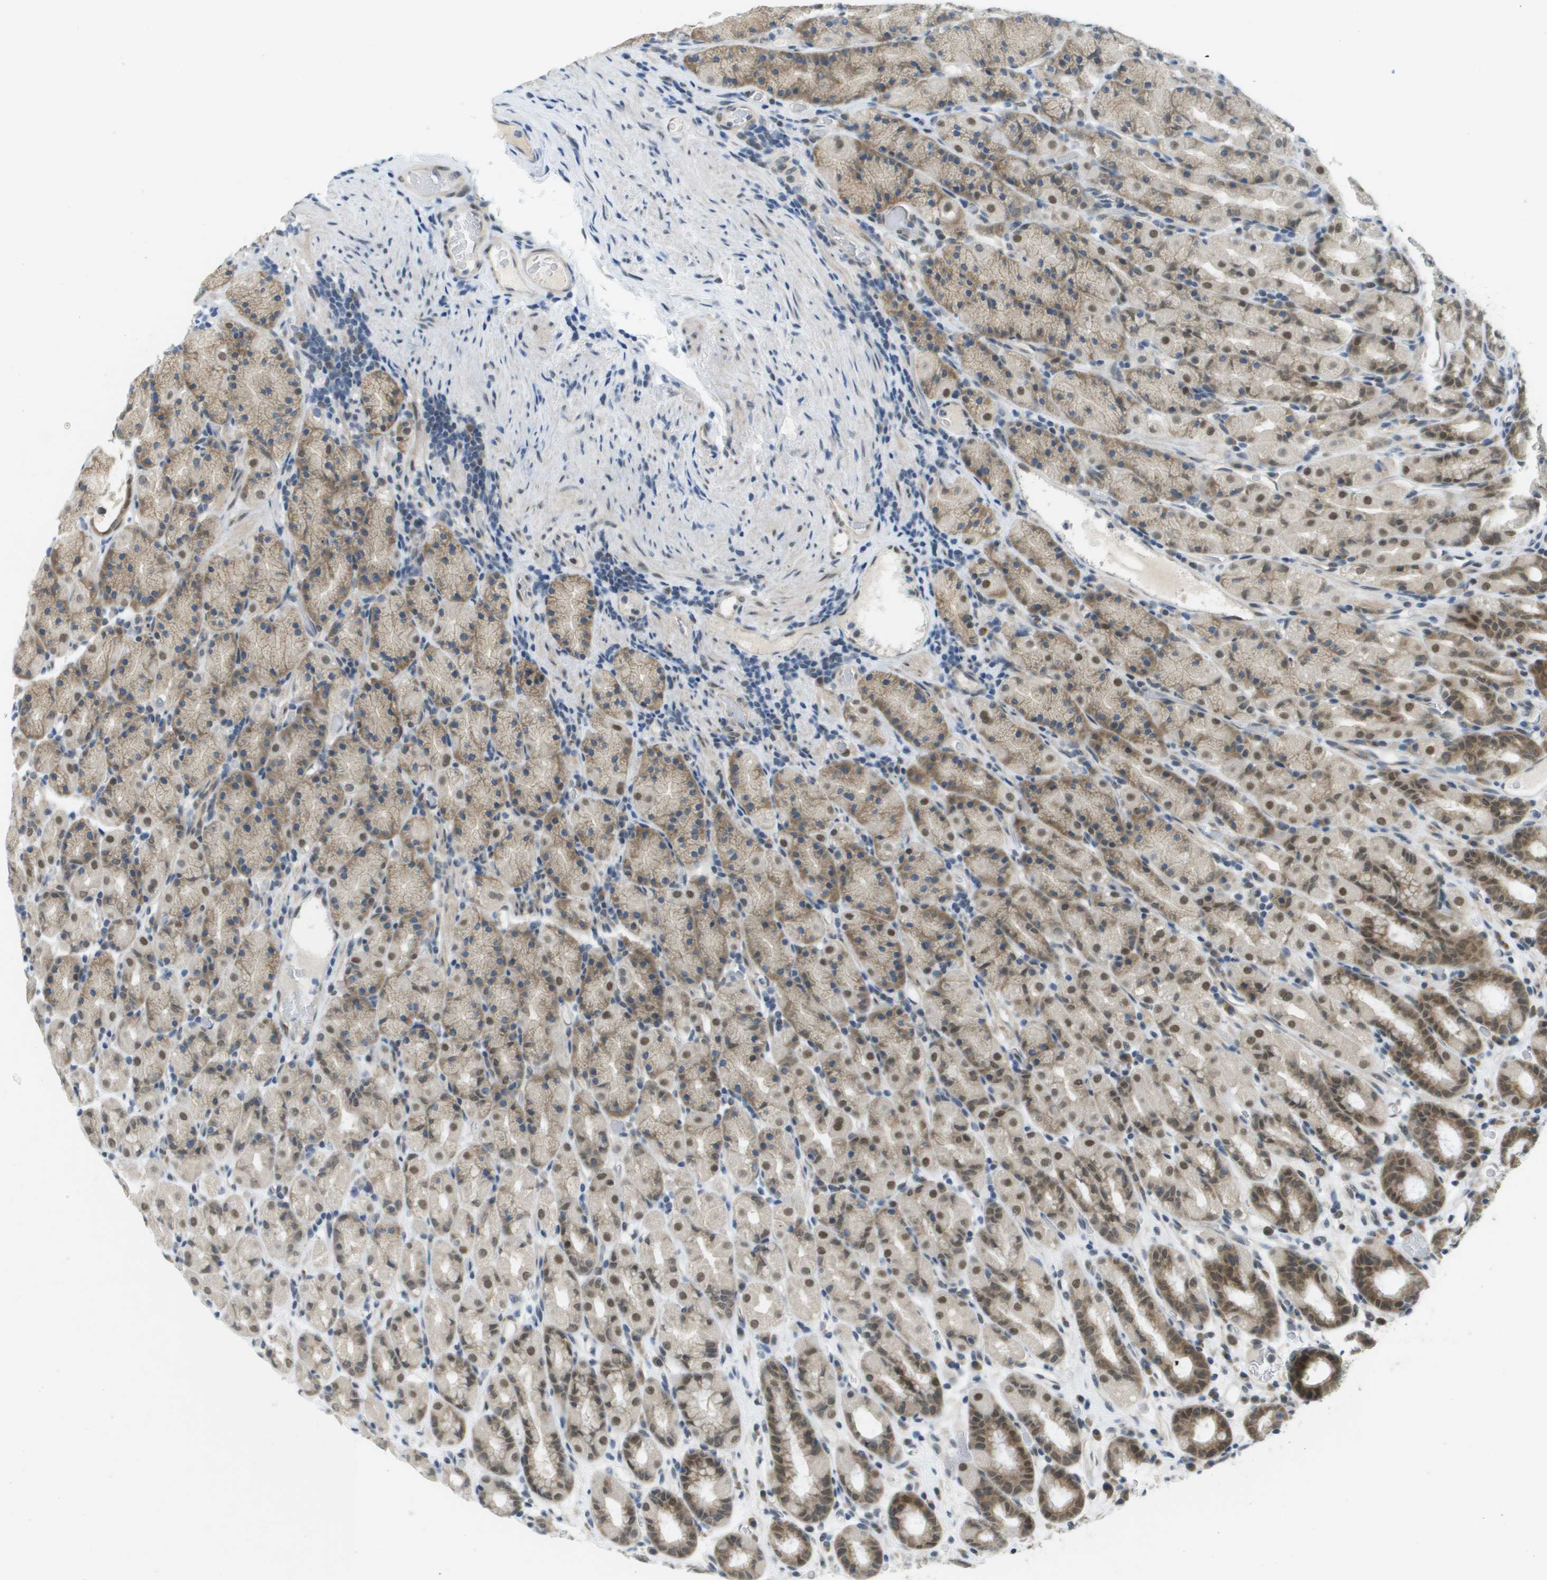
{"staining": {"intensity": "moderate", "quantity": "25%-75%", "location": "cytoplasmic/membranous,nuclear"}, "tissue": "stomach", "cell_type": "Glandular cells", "image_type": "normal", "snomed": [{"axis": "morphology", "description": "Normal tissue, NOS"}, {"axis": "topography", "description": "Stomach, upper"}], "caption": "Stomach stained with IHC demonstrates moderate cytoplasmic/membranous,nuclear positivity in approximately 25%-75% of glandular cells.", "gene": "ARID1B", "patient": {"sex": "male", "age": 68}}